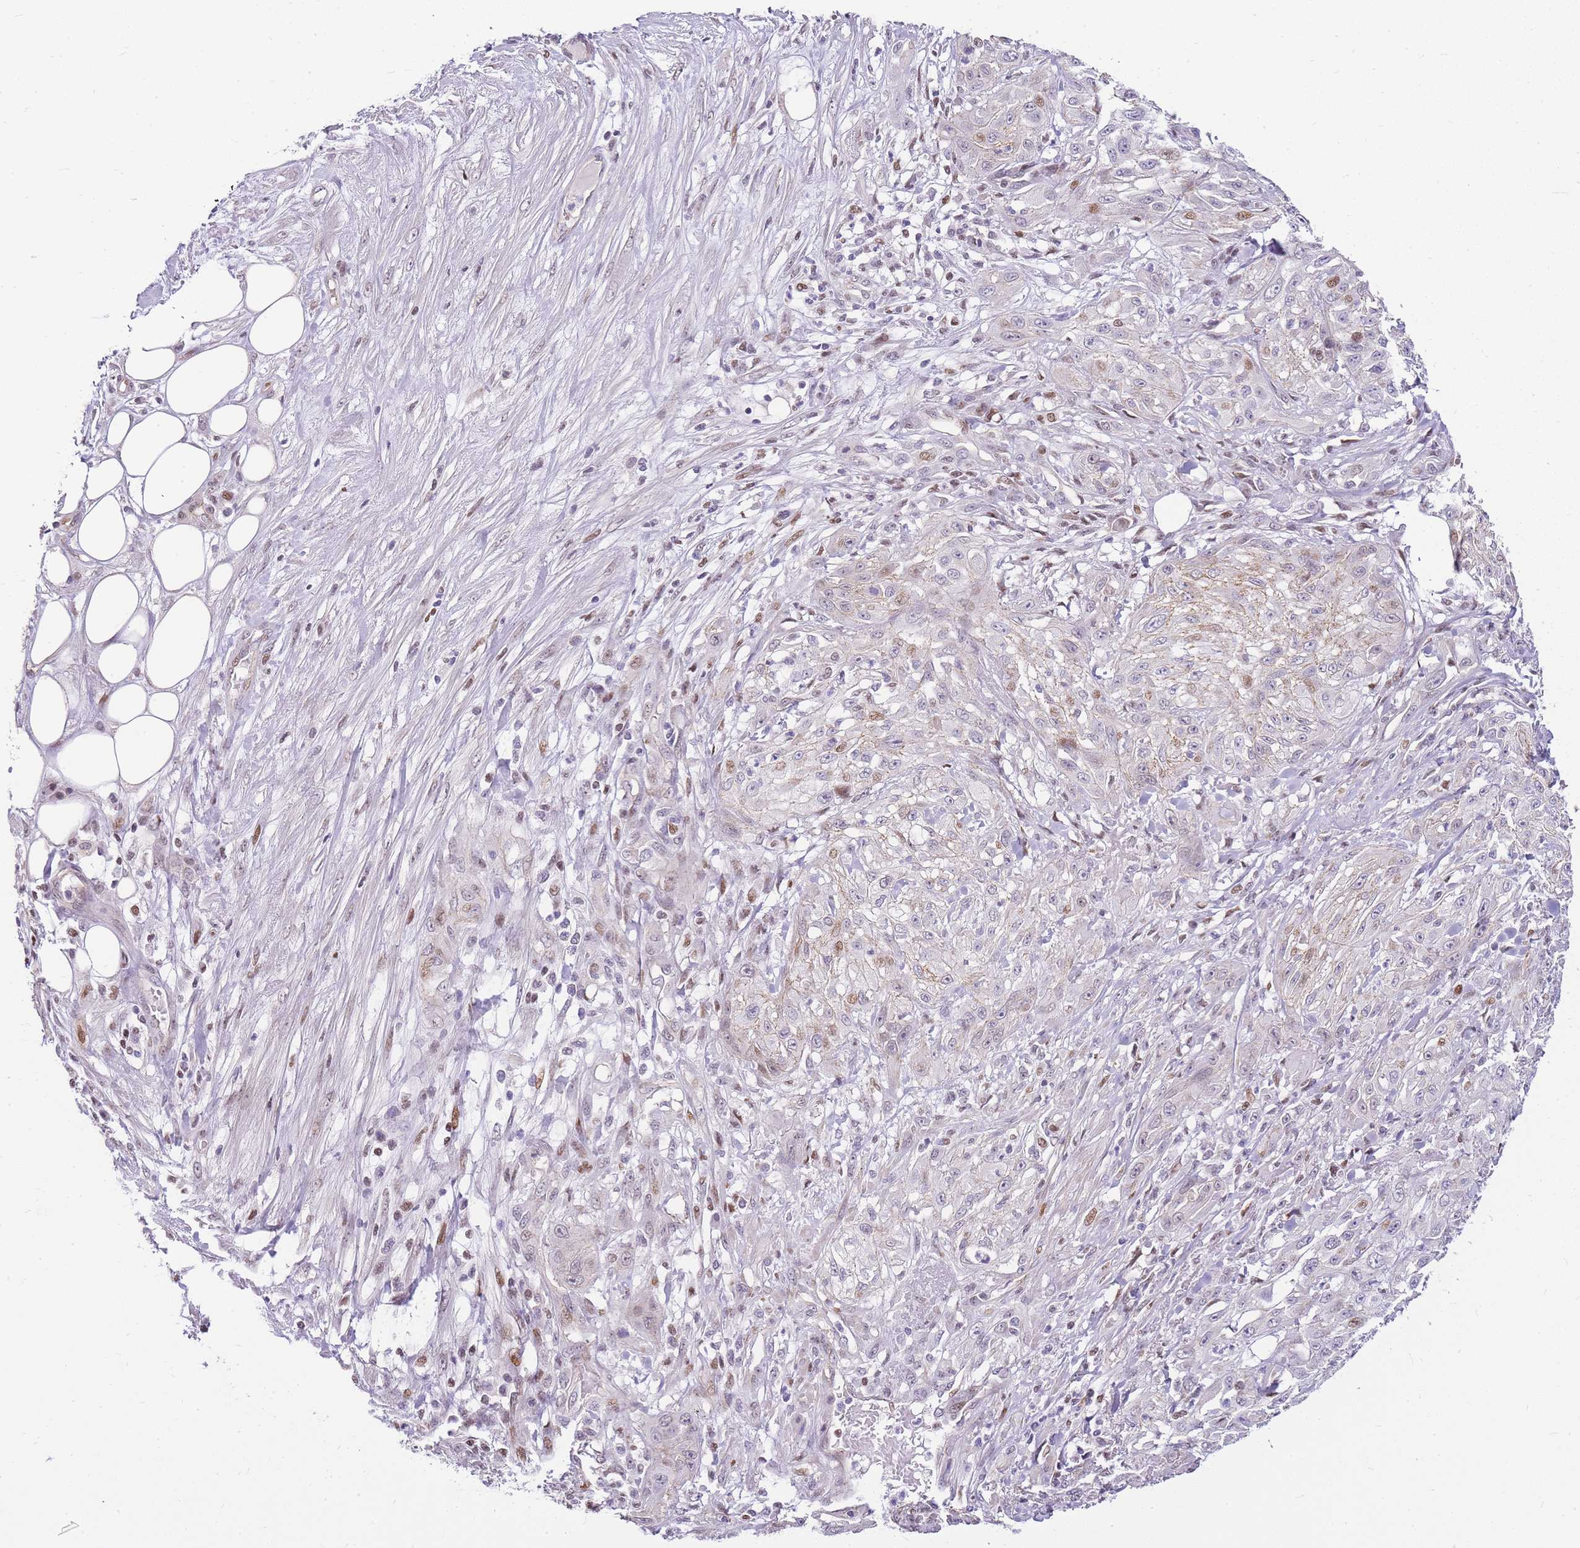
{"staining": {"intensity": "weak", "quantity": "<25%", "location": "nuclear"}, "tissue": "skin cancer", "cell_type": "Tumor cells", "image_type": "cancer", "snomed": [{"axis": "morphology", "description": "Squamous cell carcinoma, NOS"}, {"axis": "morphology", "description": "Squamous cell carcinoma, metastatic, NOS"}, {"axis": "topography", "description": "Skin"}, {"axis": "topography", "description": "Lymph node"}], "caption": "Skin cancer was stained to show a protein in brown. There is no significant staining in tumor cells. The staining was performed using DAB (3,3'-diaminobenzidine) to visualize the protein expression in brown, while the nuclei were stained in blue with hematoxylin (Magnification: 20x).", "gene": "CLBA1", "patient": {"sex": "male", "age": 75}}